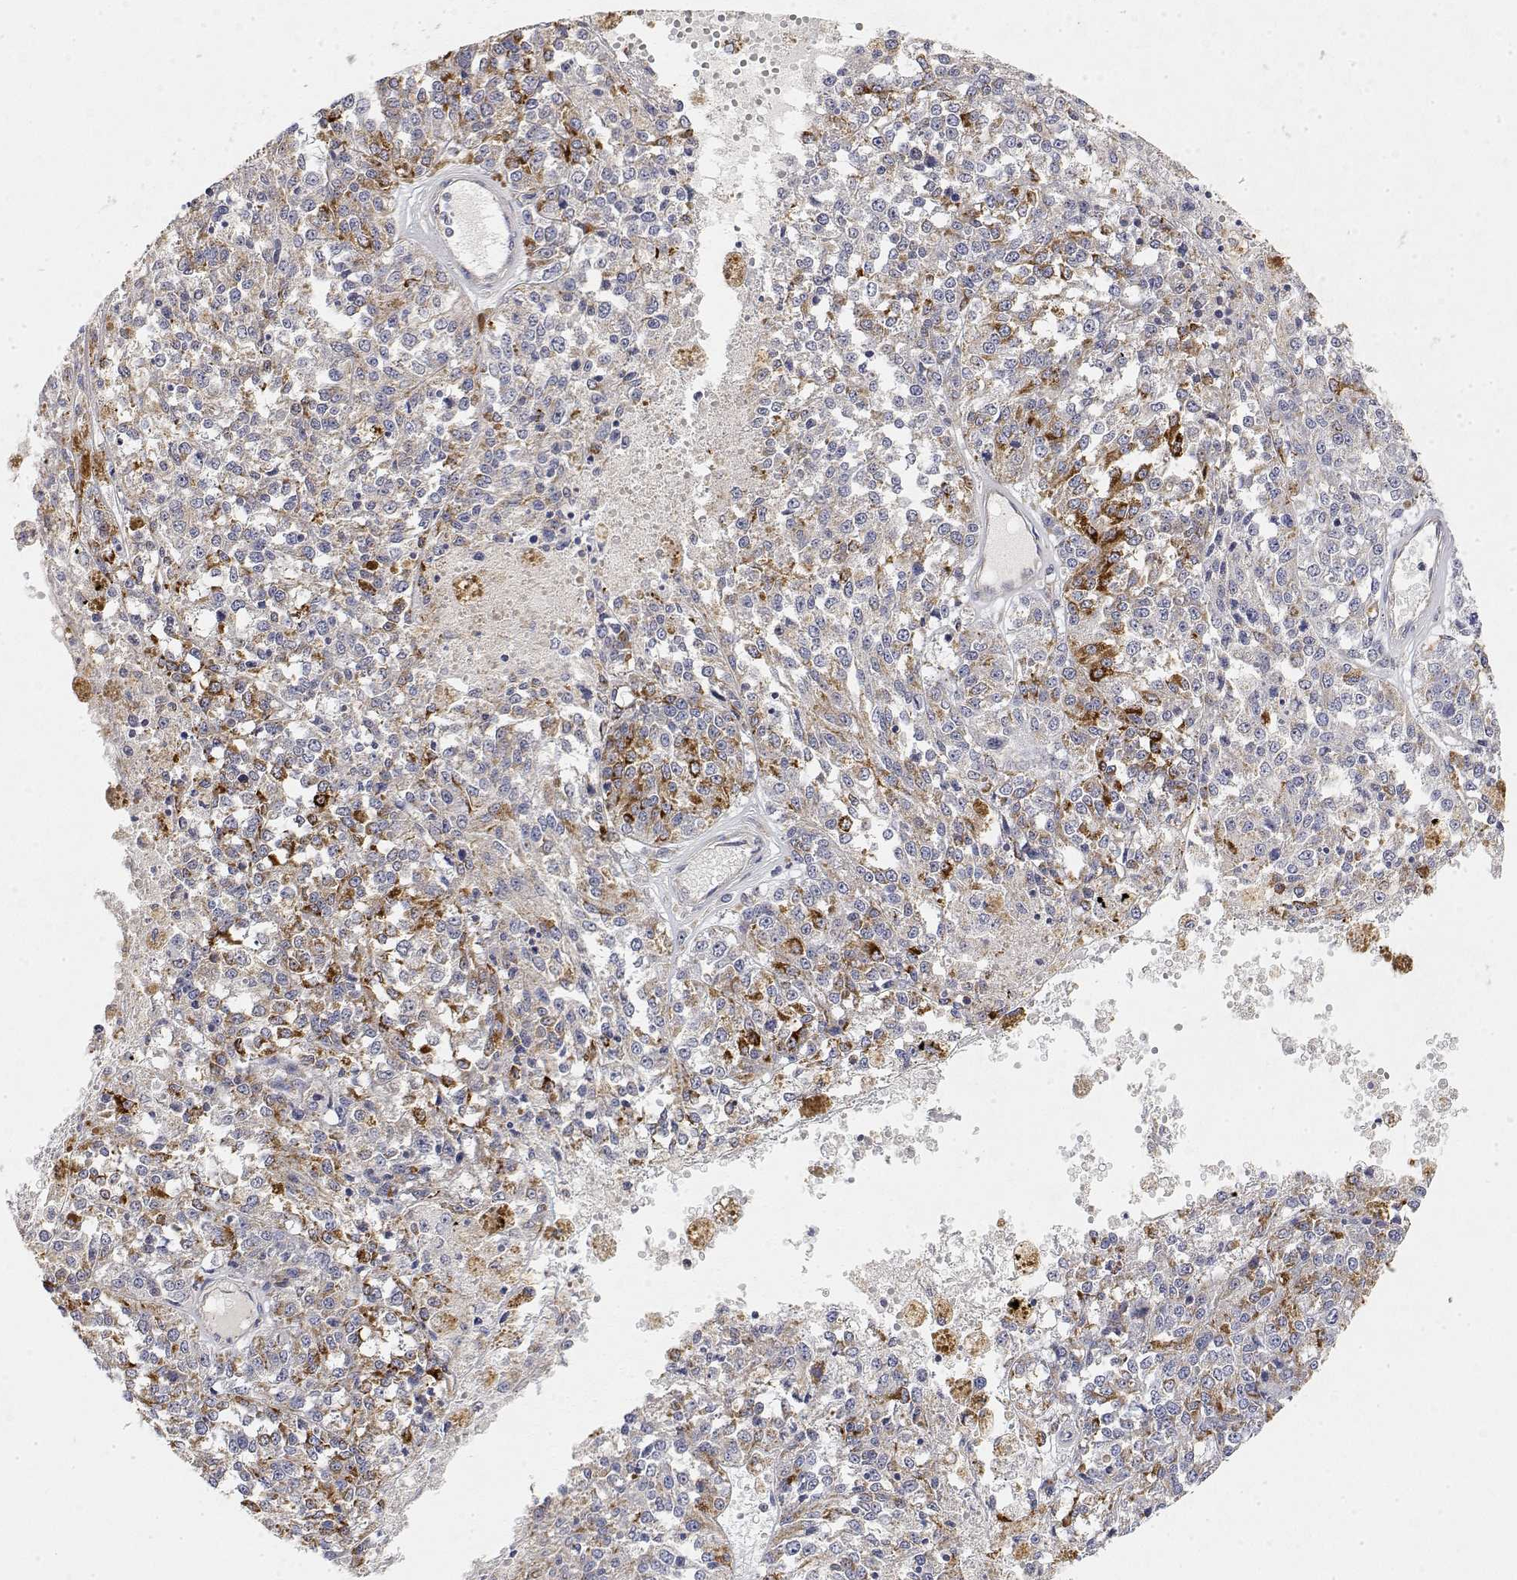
{"staining": {"intensity": "negative", "quantity": "none", "location": "none"}, "tissue": "melanoma", "cell_type": "Tumor cells", "image_type": "cancer", "snomed": [{"axis": "morphology", "description": "Malignant melanoma, Metastatic site"}, {"axis": "topography", "description": "Lymph node"}], "caption": "Malignant melanoma (metastatic site) was stained to show a protein in brown. There is no significant expression in tumor cells. (DAB (3,3'-diaminobenzidine) immunohistochemistry, high magnification).", "gene": "LONRF3", "patient": {"sex": "female", "age": 64}}